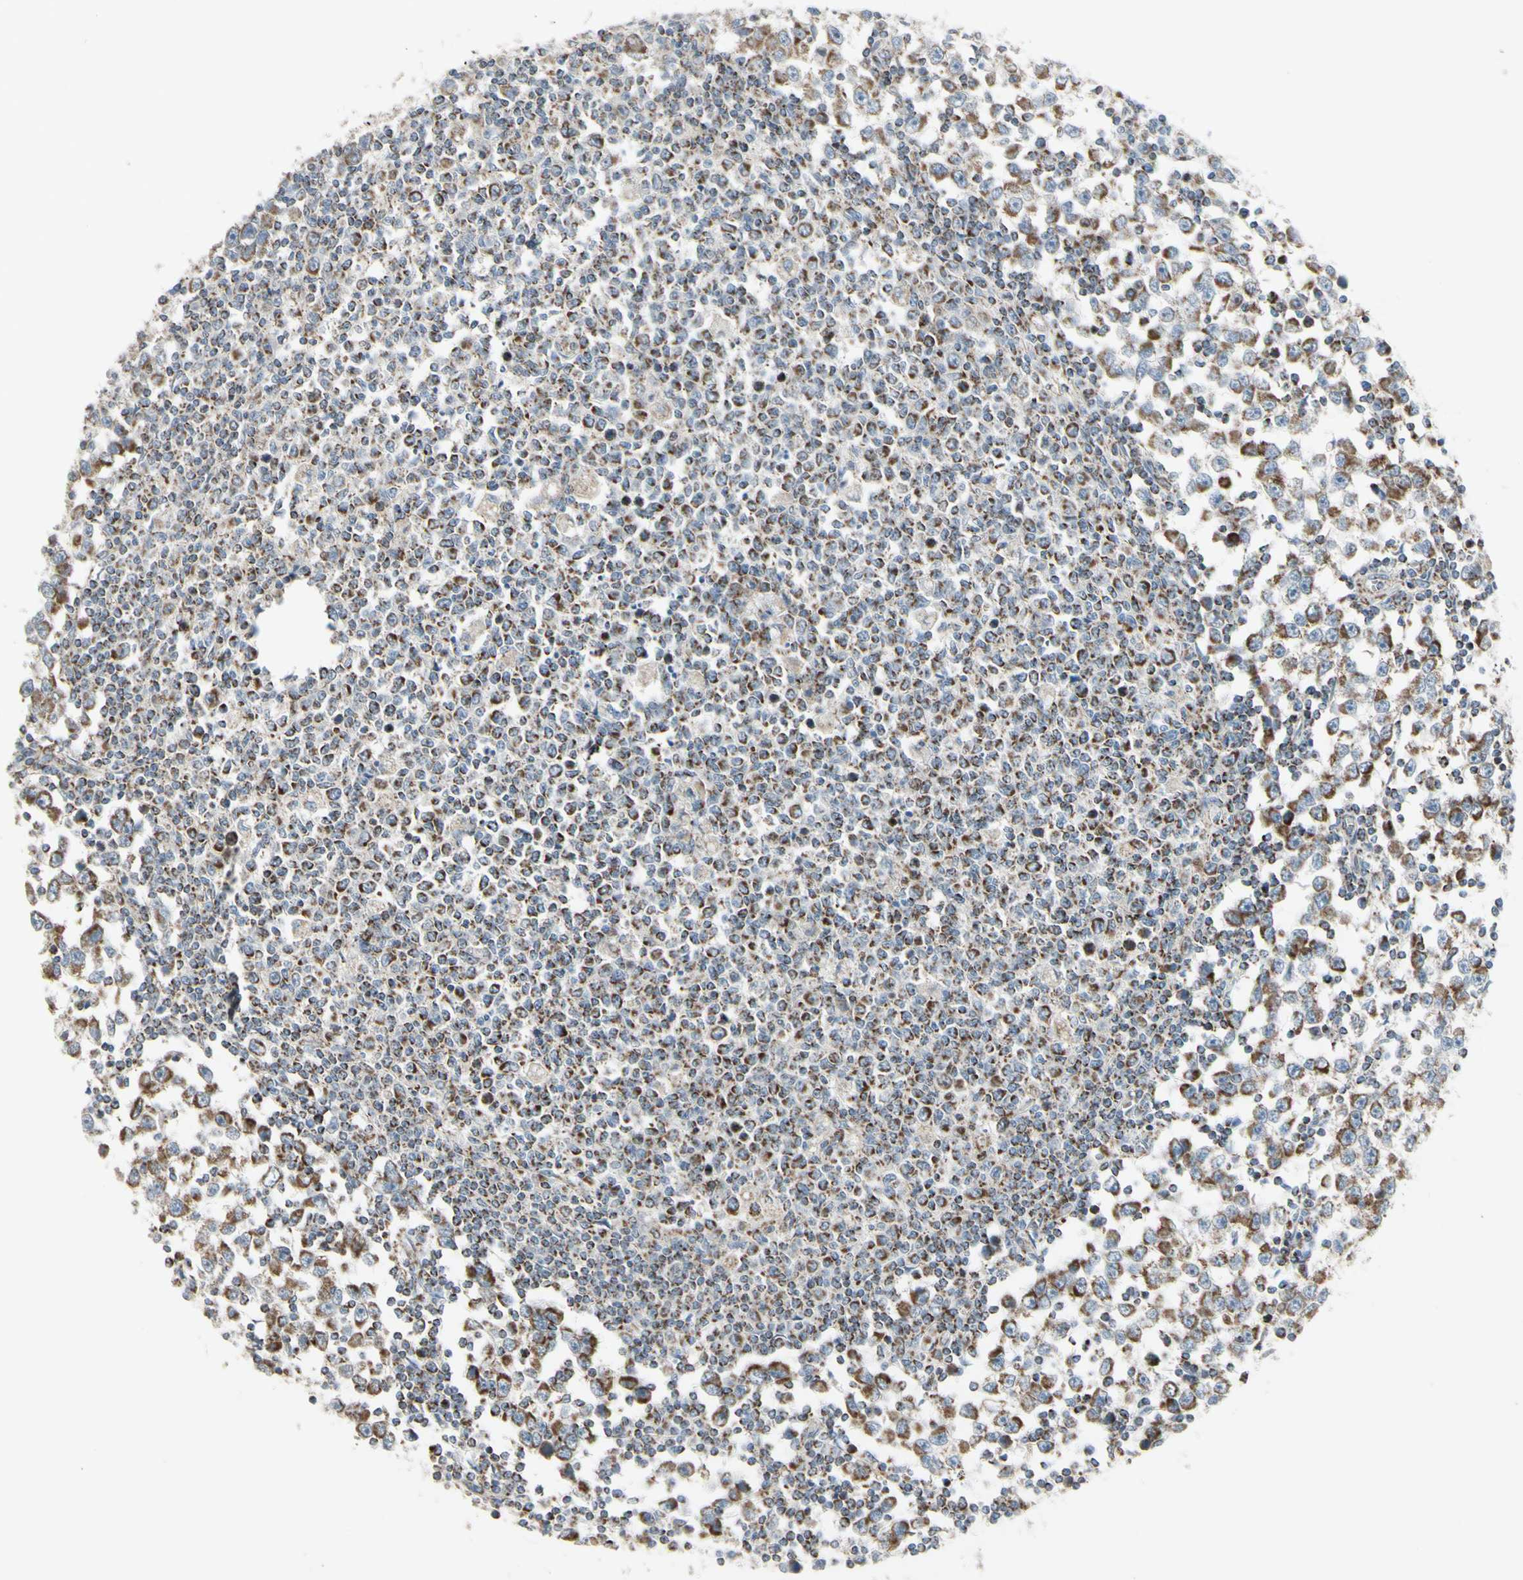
{"staining": {"intensity": "moderate", "quantity": "25%-75%", "location": "cytoplasmic/membranous"}, "tissue": "testis cancer", "cell_type": "Tumor cells", "image_type": "cancer", "snomed": [{"axis": "morphology", "description": "Seminoma, NOS"}, {"axis": "topography", "description": "Testis"}], "caption": "An immunohistochemistry (IHC) histopathology image of tumor tissue is shown. Protein staining in brown labels moderate cytoplasmic/membranous positivity in testis seminoma within tumor cells.", "gene": "FAM171B", "patient": {"sex": "male", "age": 65}}